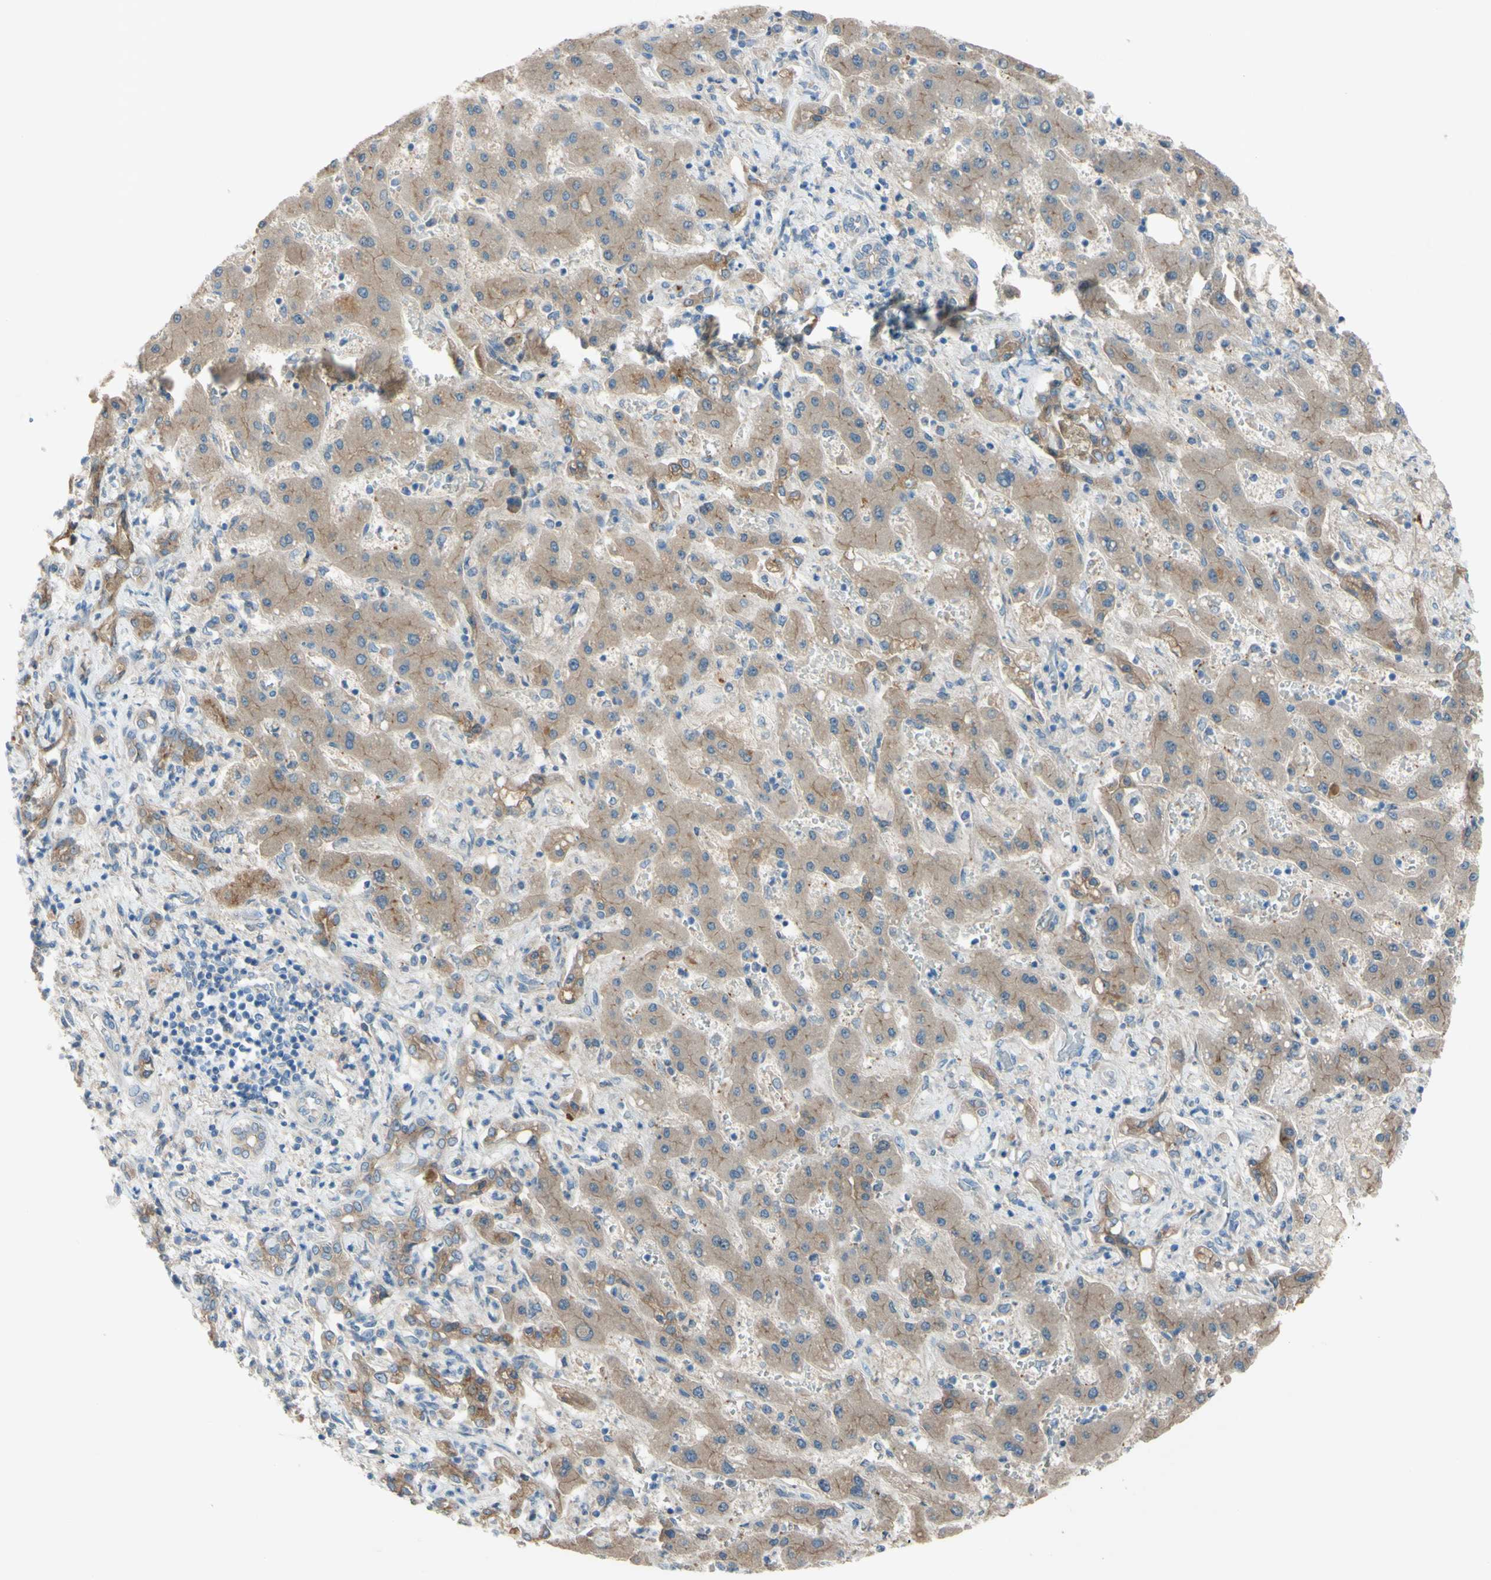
{"staining": {"intensity": "weak", "quantity": "25%-75%", "location": "cytoplasmic/membranous"}, "tissue": "liver cancer", "cell_type": "Tumor cells", "image_type": "cancer", "snomed": [{"axis": "morphology", "description": "Cholangiocarcinoma"}, {"axis": "topography", "description": "Liver"}], "caption": "Protein staining of liver cancer tissue exhibits weak cytoplasmic/membranous expression in approximately 25%-75% of tumor cells.", "gene": "ATRN", "patient": {"sex": "male", "age": 50}}